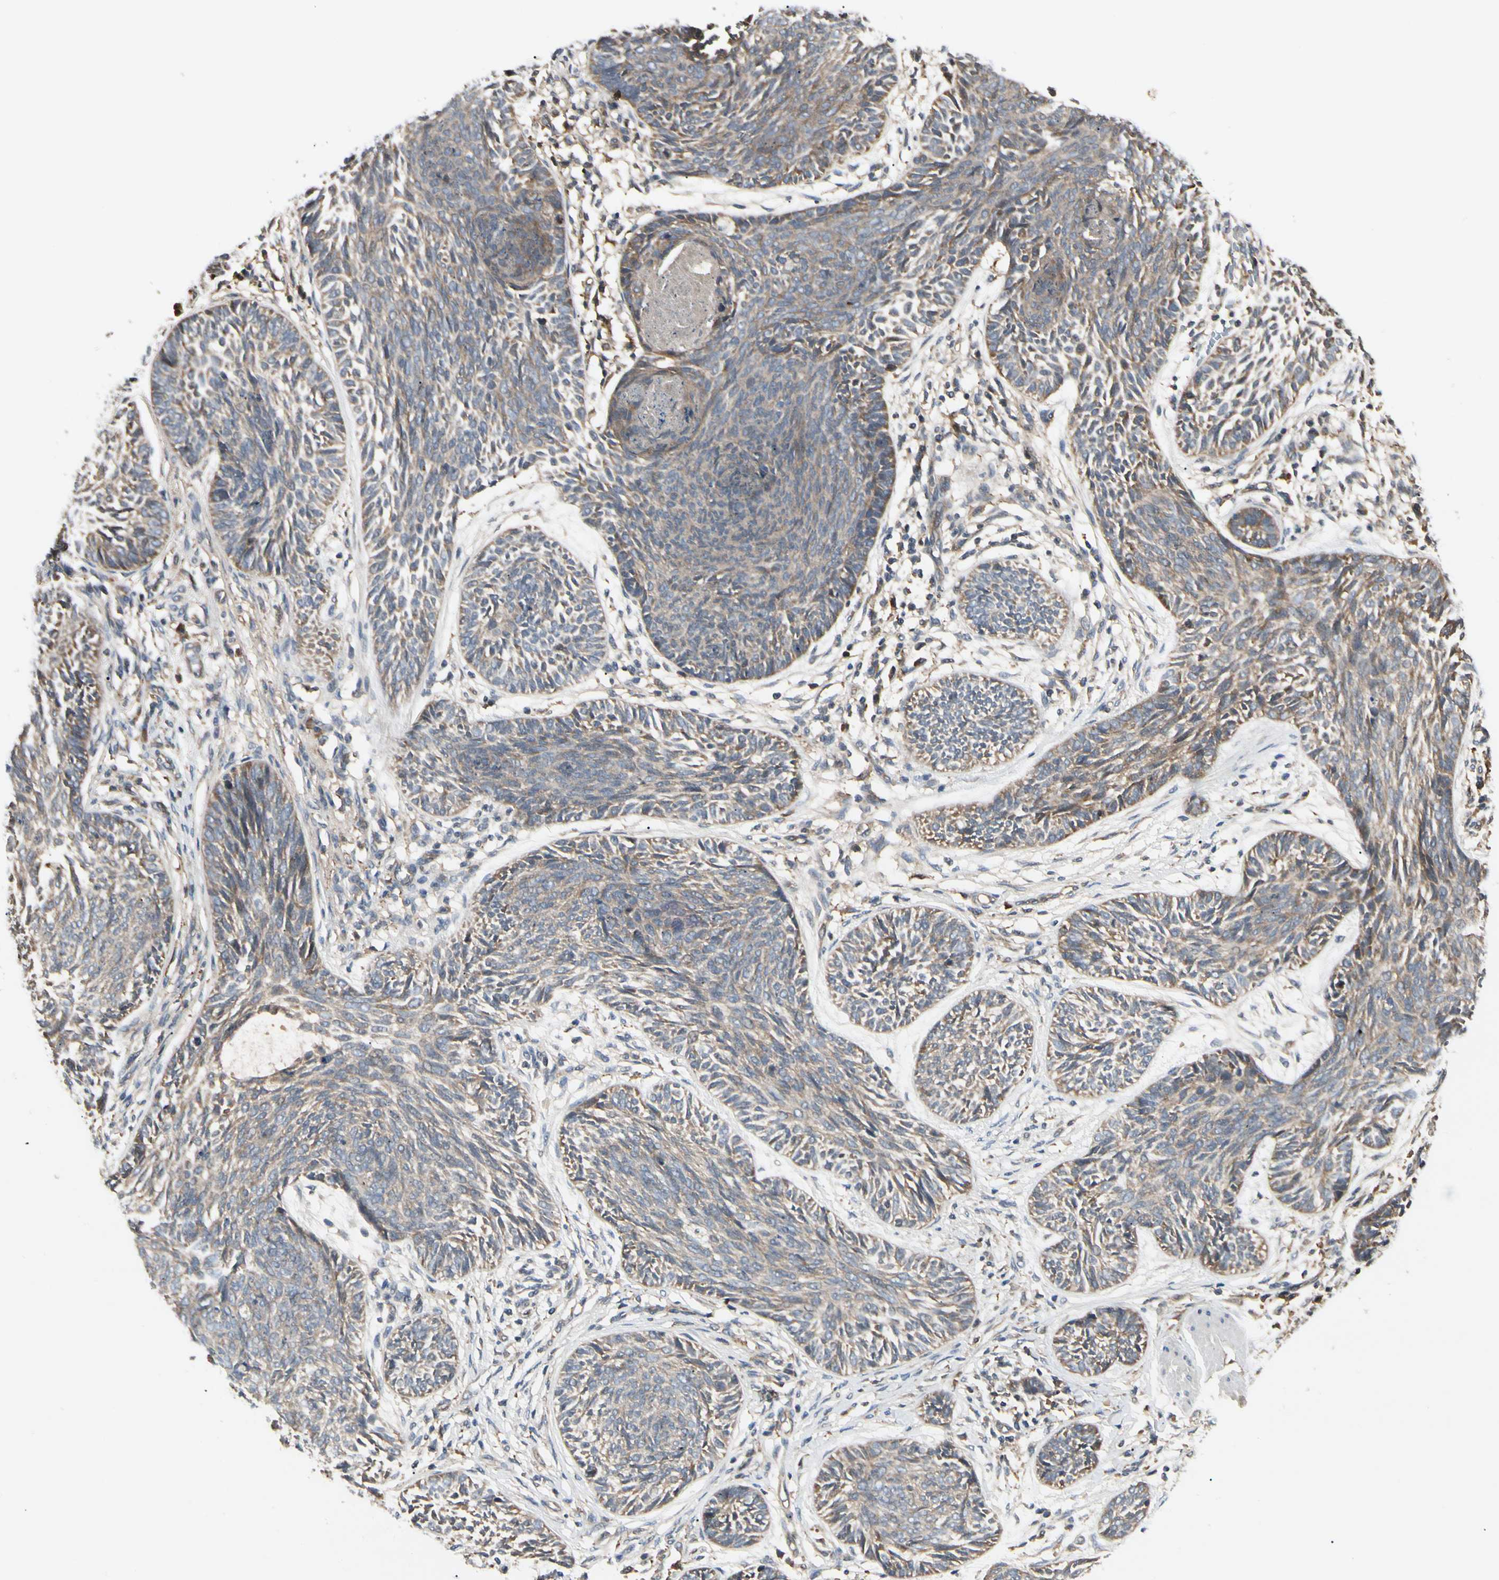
{"staining": {"intensity": "moderate", "quantity": ">75%", "location": "cytoplasmic/membranous"}, "tissue": "skin cancer", "cell_type": "Tumor cells", "image_type": "cancer", "snomed": [{"axis": "morphology", "description": "Papilloma, NOS"}, {"axis": "morphology", "description": "Basal cell carcinoma"}, {"axis": "topography", "description": "Skin"}], "caption": "Immunohistochemical staining of basal cell carcinoma (skin) displays moderate cytoplasmic/membranous protein staining in about >75% of tumor cells.", "gene": "RNF14", "patient": {"sex": "male", "age": 87}}